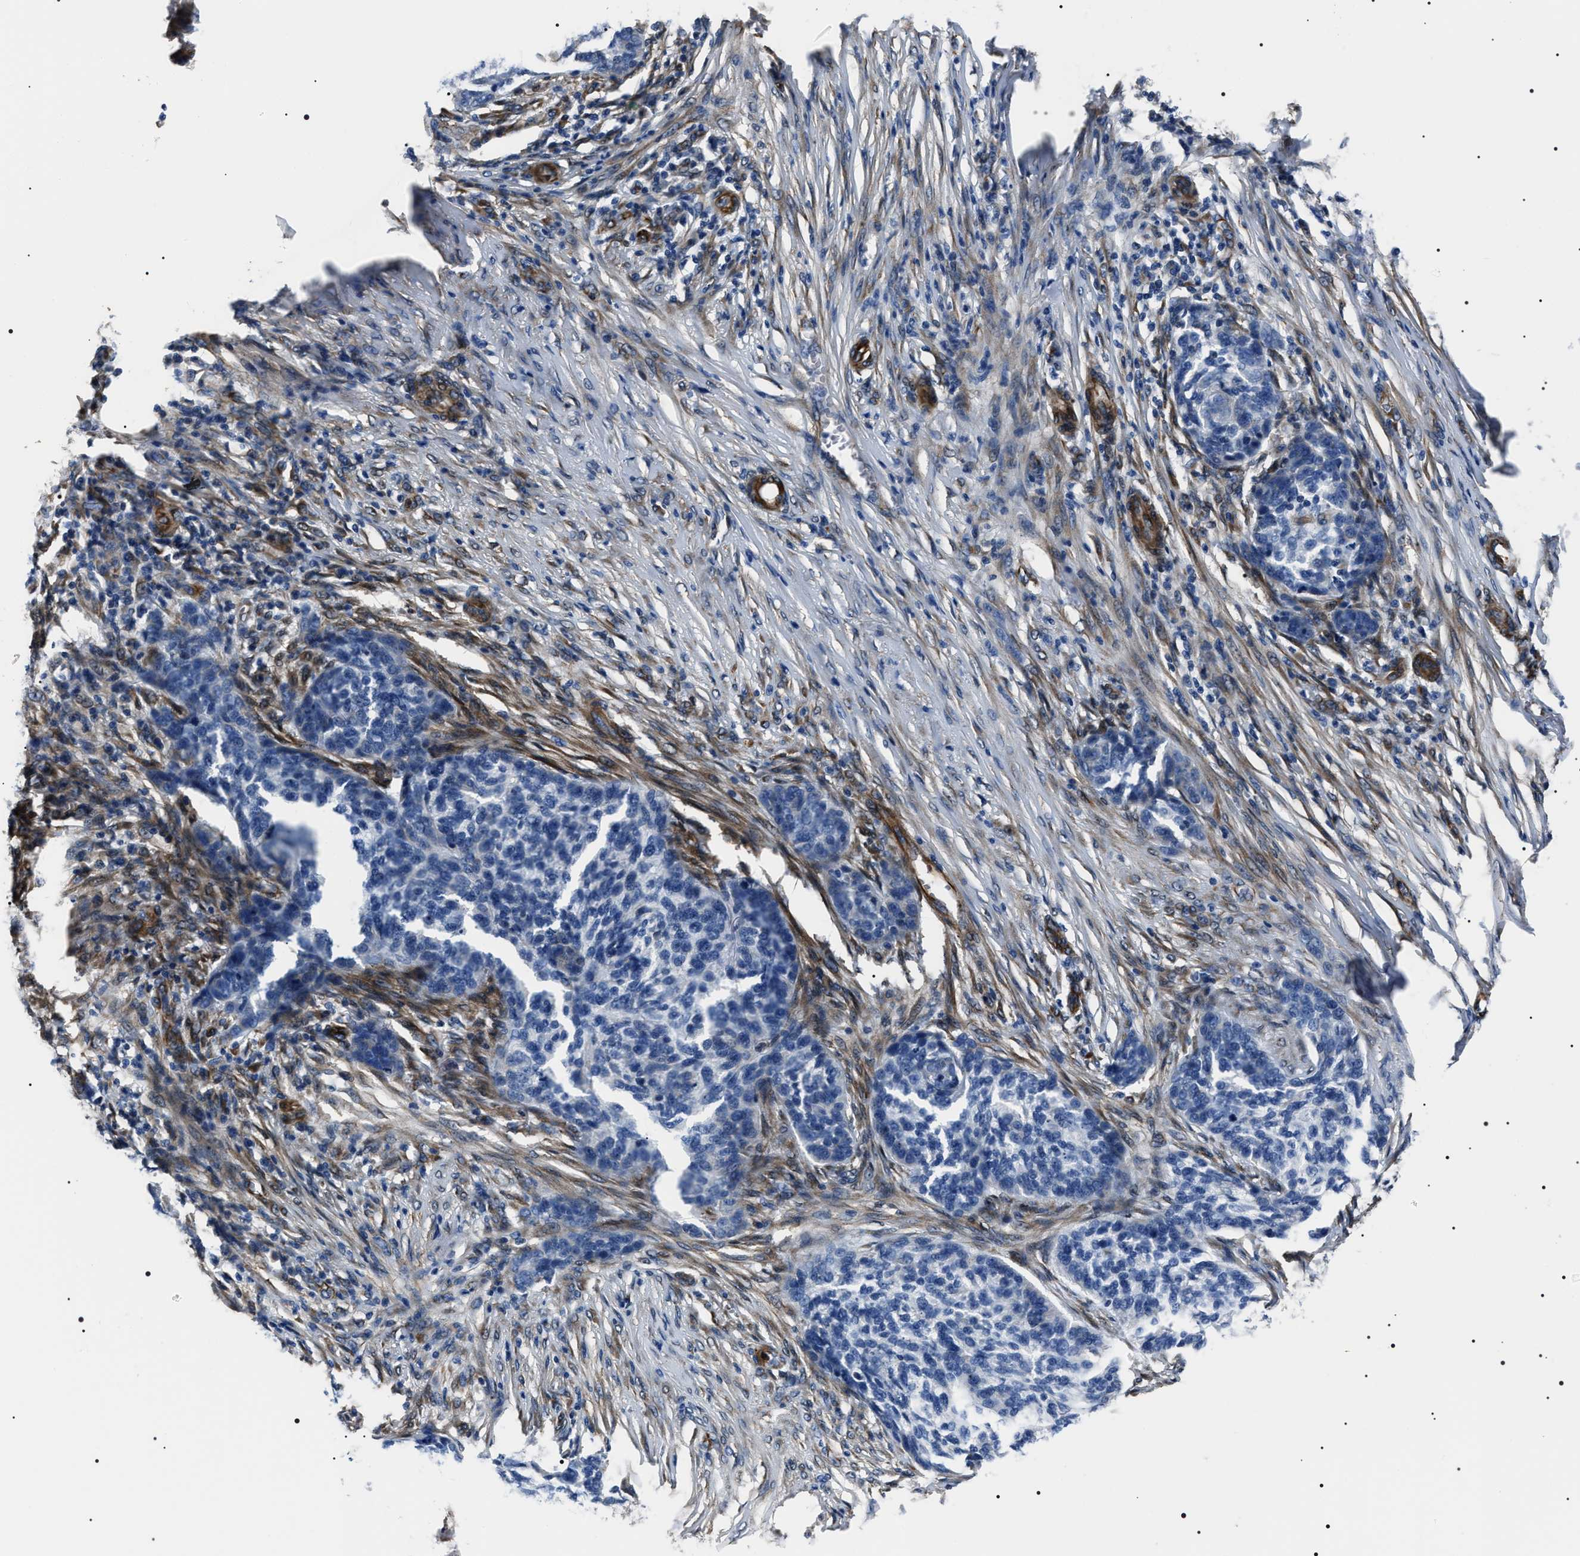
{"staining": {"intensity": "negative", "quantity": "none", "location": "none"}, "tissue": "skin cancer", "cell_type": "Tumor cells", "image_type": "cancer", "snomed": [{"axis": "morphology", "description": "Basal cell carcinoma"}, {"axis": "topography", "description": "Skin"}], "caption": "This is an IHC histopathology image of basal cell carcinoma (skin). There is no positivity in tumor cells.", "gene": "BAG2", "patient": {"sex": "male", "age": 85}}